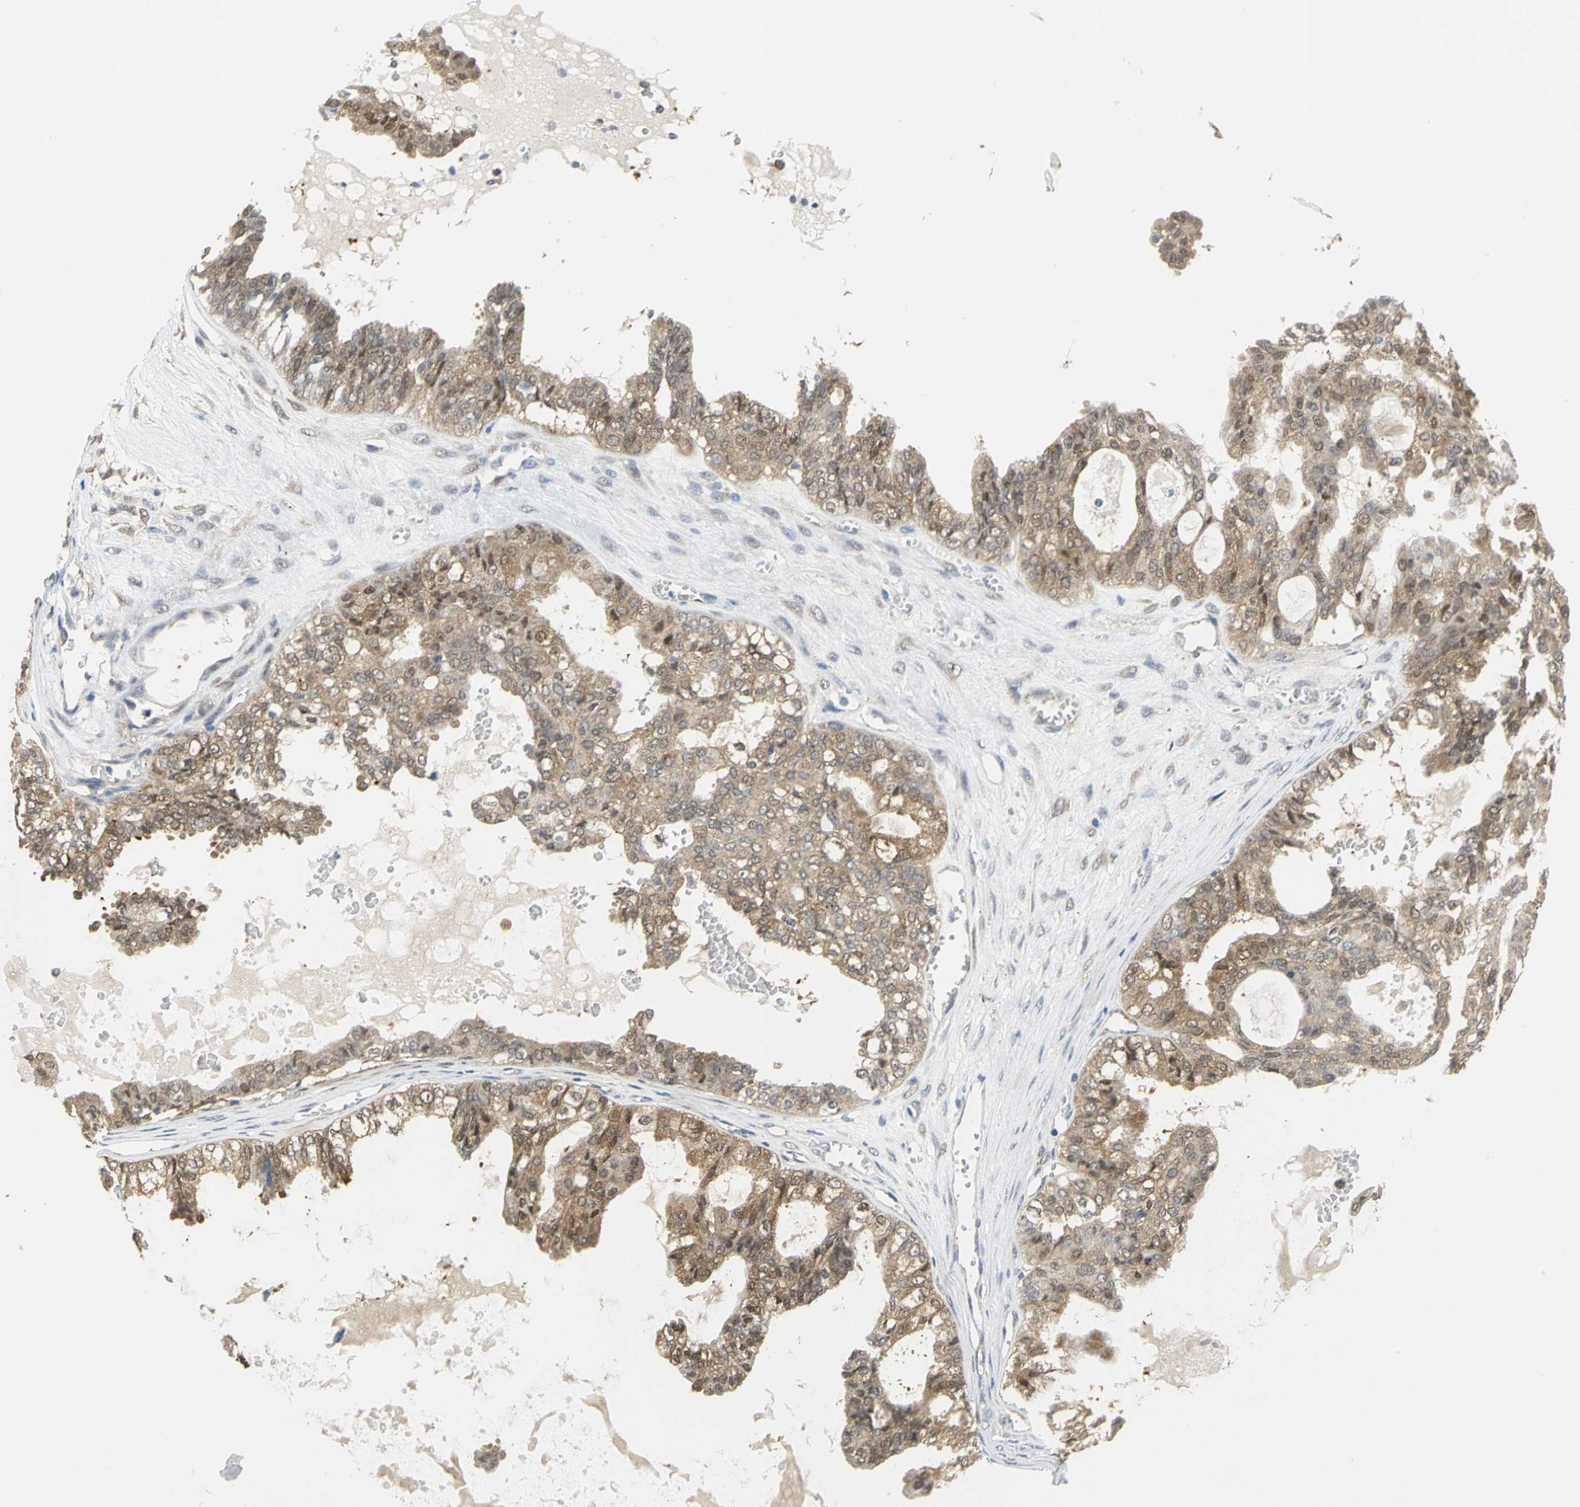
{"staining": {"intensity": "moderate", "quantity": ">75%", "location": "cytoplasmic/membranous"}, "tissue": "ovarian cancer", "cell_type": "Tumor cells", "image_type": "cancer", "snomed": [{"axis": "morphology", "description": "Carcinoma, NOS"}, {"axis": "morphology", "description": "Carcinoma, endometroid"}, {"axis": "topography", "description": "Ovary"}], "caption": "Ovarian cancer (endometroid carcinoma) stained with immunohistochemistry (IHC) reveals moderate cytoplasmic/membranous expression in approximately >75% of tumor cells.", "gene": "PGM3", "patient": {"sex": "female", "age": 50}}